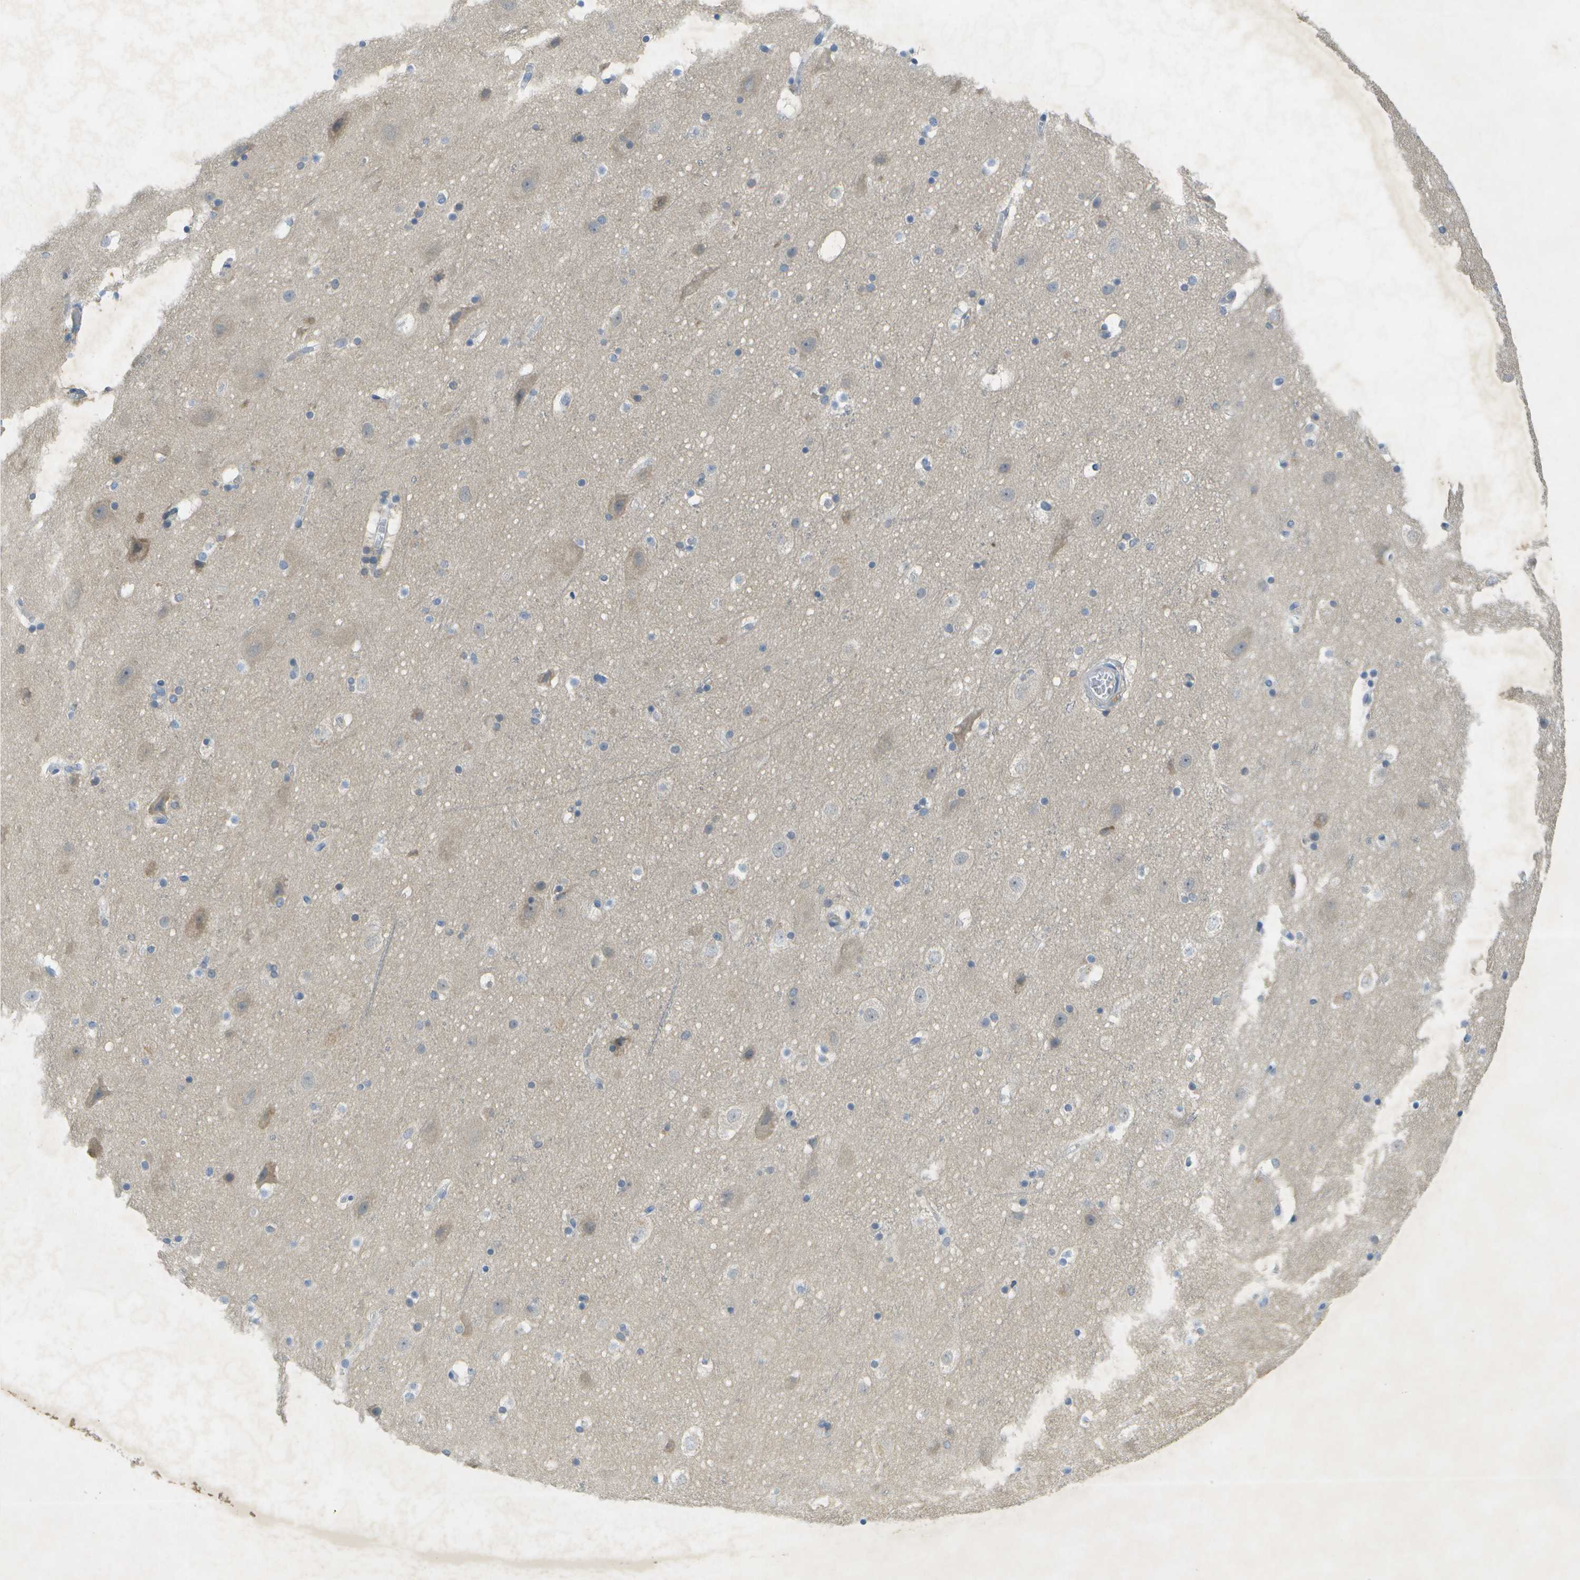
{"staining": {"intensity": "weak", "quantity": ">75%", "location": "cytoplasmic/membranous"}, "tissue": "cerebral cortex", "cell_type": "Endothelial cells", "image_type": "normal", "snomed": [{"axis": "morphology", "description": "Normal tissue, NOS"}, {"axis": "topography", "description": "Cerebral cortex"}], "caption": "A brown stain shows weak cytoplasmic/membranous positivity of a protein in endothelial cells of normal cerebral cortex.", "gene": "WNK2", "patient": {"sex": "male", "age": 45}}